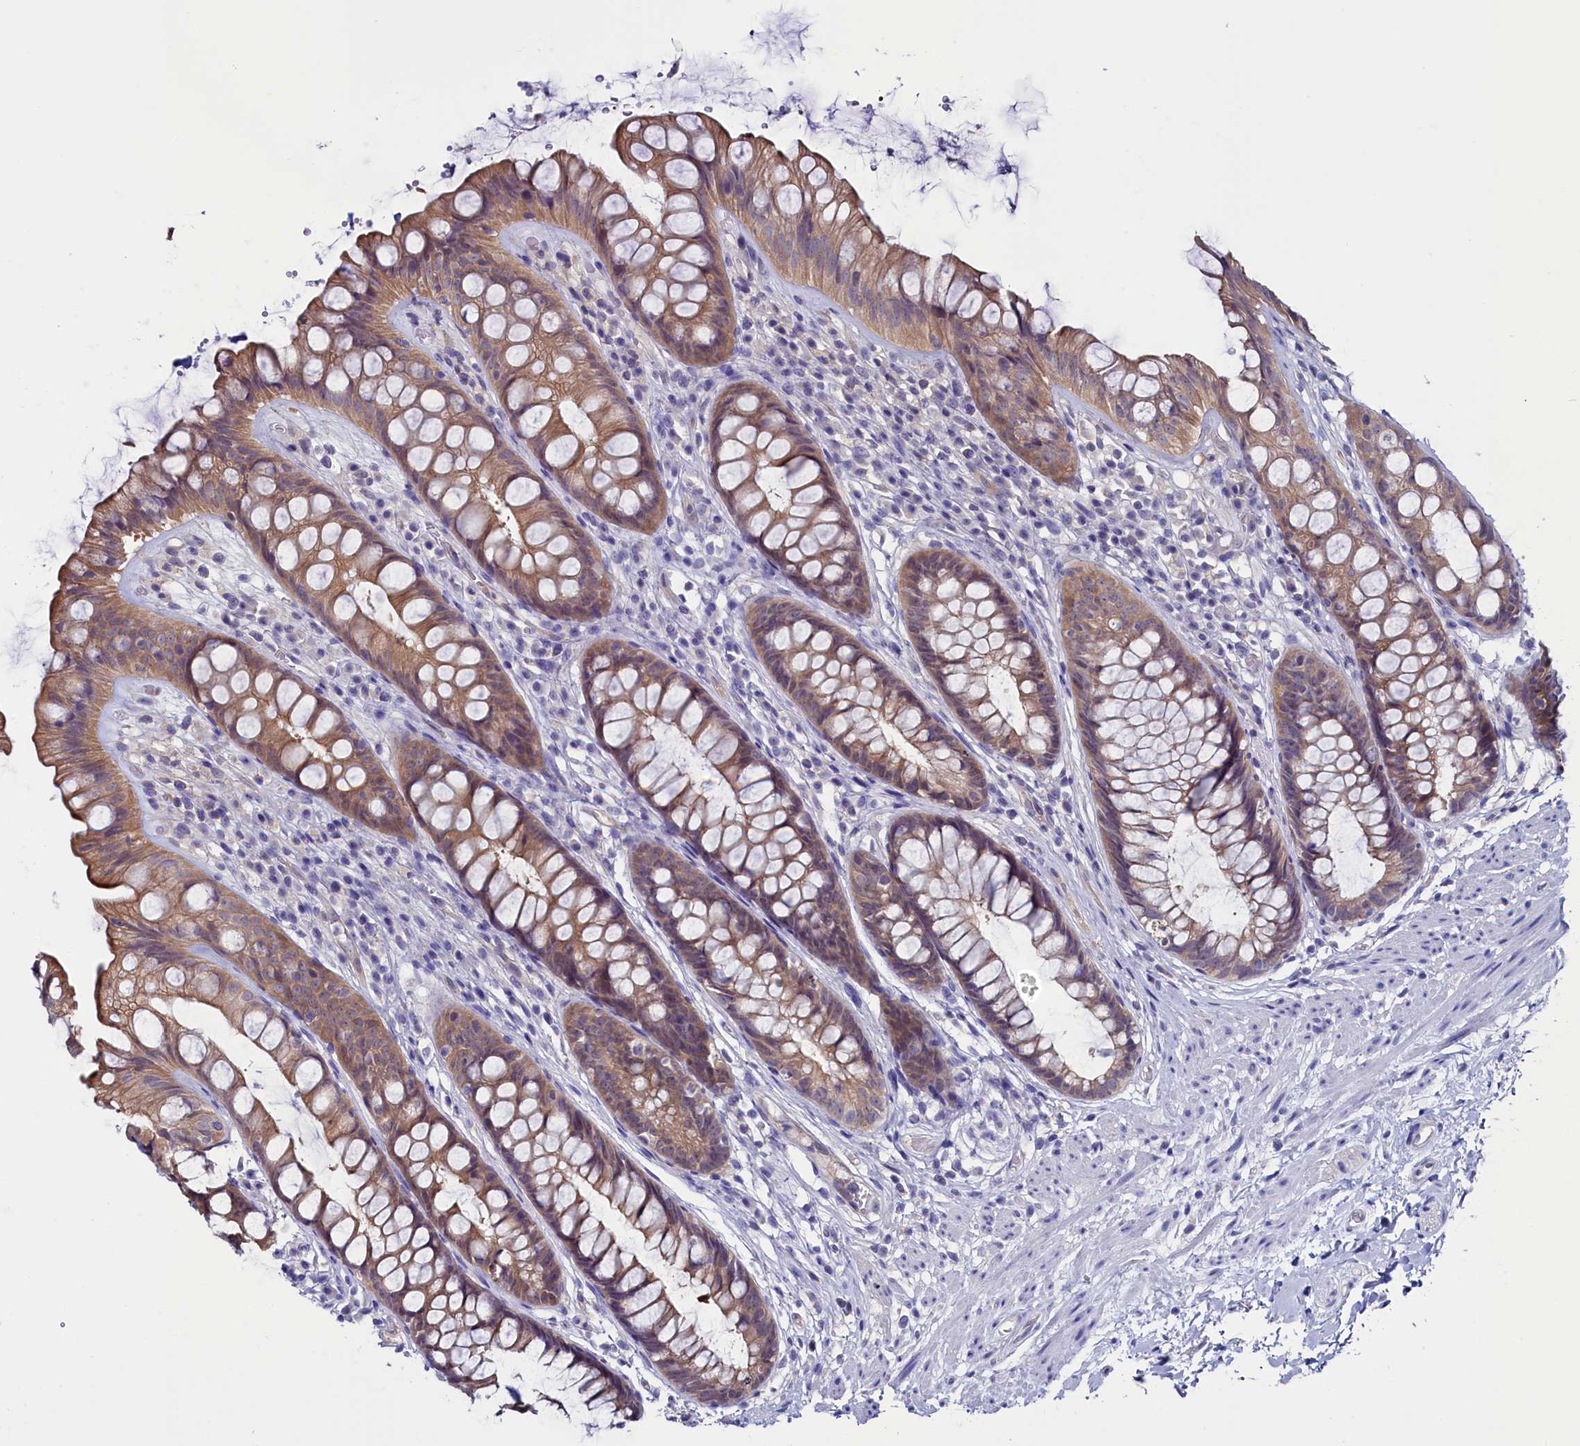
{"staining": {"intensity": "moderate", "quantity": ">75%", "location": "cytoplasmic/membranous"}, "tissue": "rectum", "cell_type": "Glandular cells", "image_type": "normal", "snomed": [{"axis": "morphology", "description": "Normal tissue, NOS"}, {"axis": "topography", "description": "Rectum"}], "caption": "Protein staining displays moderate cytoplasmic/membranous expression in approximately >75% of glandular cells in normal rectum.", "gene": "CIAPIN1", "patient": {"sex": "male", "age": 74}}